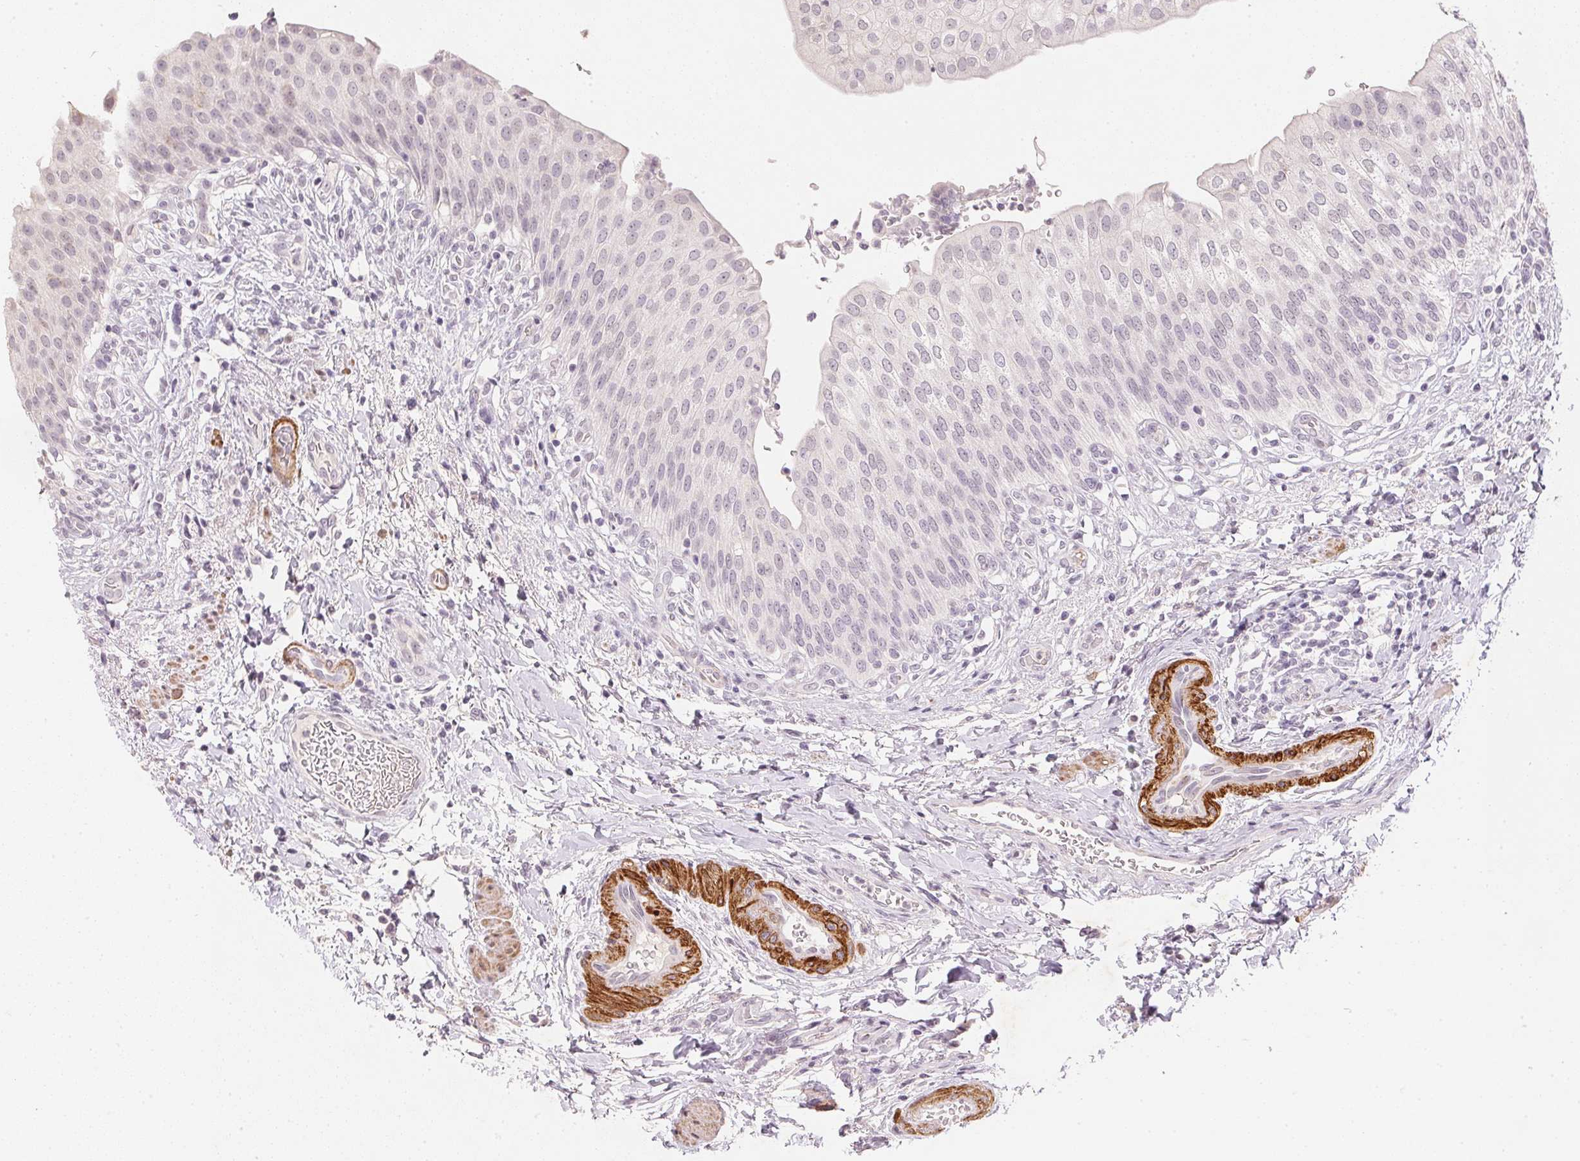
{"staining": {"intensity": "negative", "quantity": "none", "location": "none"}, "tissue": "urinary bladder", "cell_type": "Urothelial cells", "image_type": "normal", "snomed": [{"axis": "morphology", "description": "Normal tissue, NOS"}, {"axis": "topography", "description": "Urinary bladder"}, {"axis": "topography", "description": "Peripheral nerve tissue"}], "caption": "Urothelial cells show no significant protein positivity in unremarkable urinary bladder. (Brightfield microscopy of DAB (3,3'-diaminobenzidine) immunohistochemistry at high magnification).", "gene": "SMTN", "patient": {"sex": "female", "age": 60}}